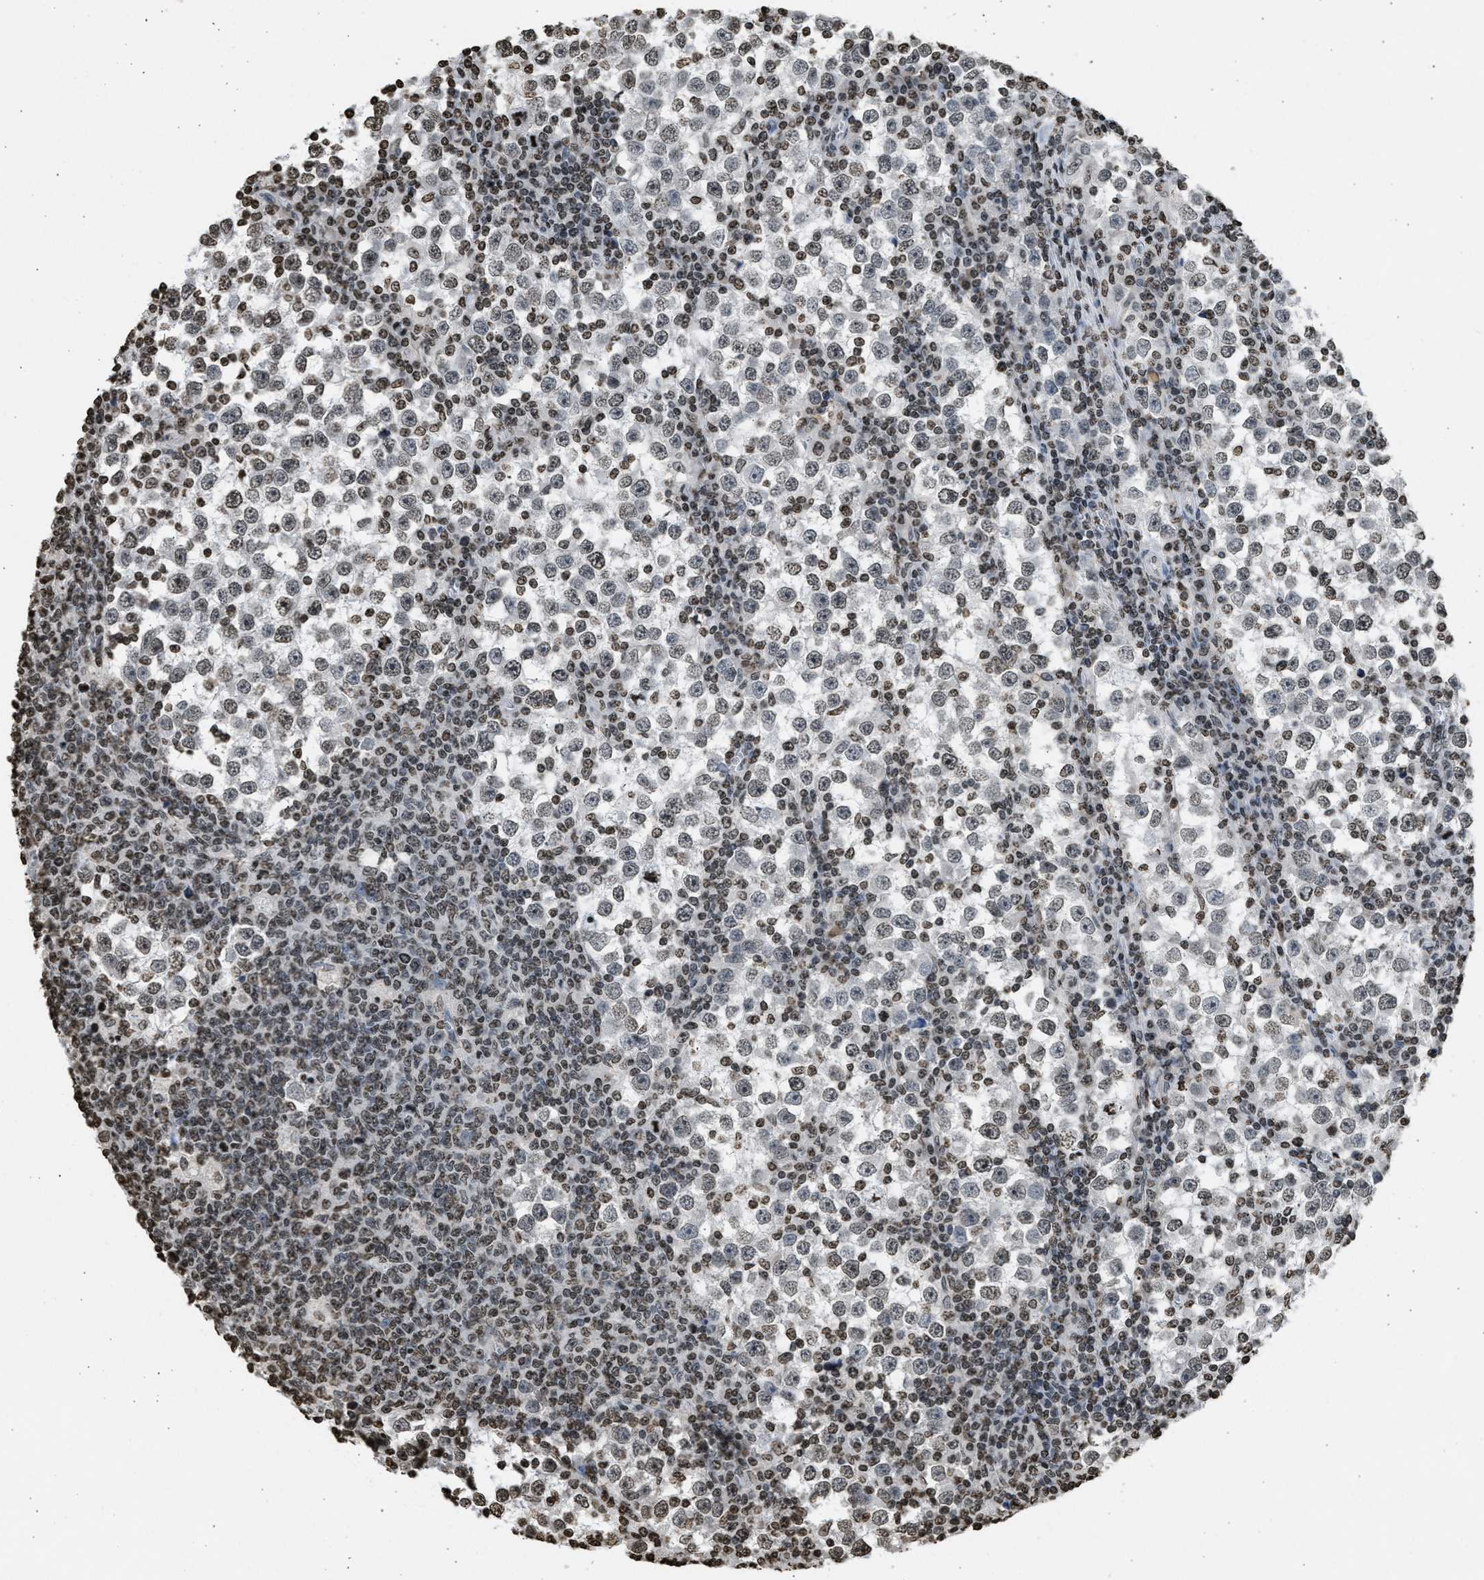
{"staining": {"intensity": "weak", "quantity": ">75%", "location": "nuclear"}, "tissue": "testis cancer", "cell_type": "Tumor cells", "image_type": "cancer", "snomed": [{"axis": "morphology", "description": "Seminoma, NOS"}, {"axis": "topography", "description": "Testis"}], "caption": "A brown stain labels weak nuclear staining of a protein in testis cancer tumor cells.", "gene": "RRAGC", "patient": {"sex": "male", "age": 65}}